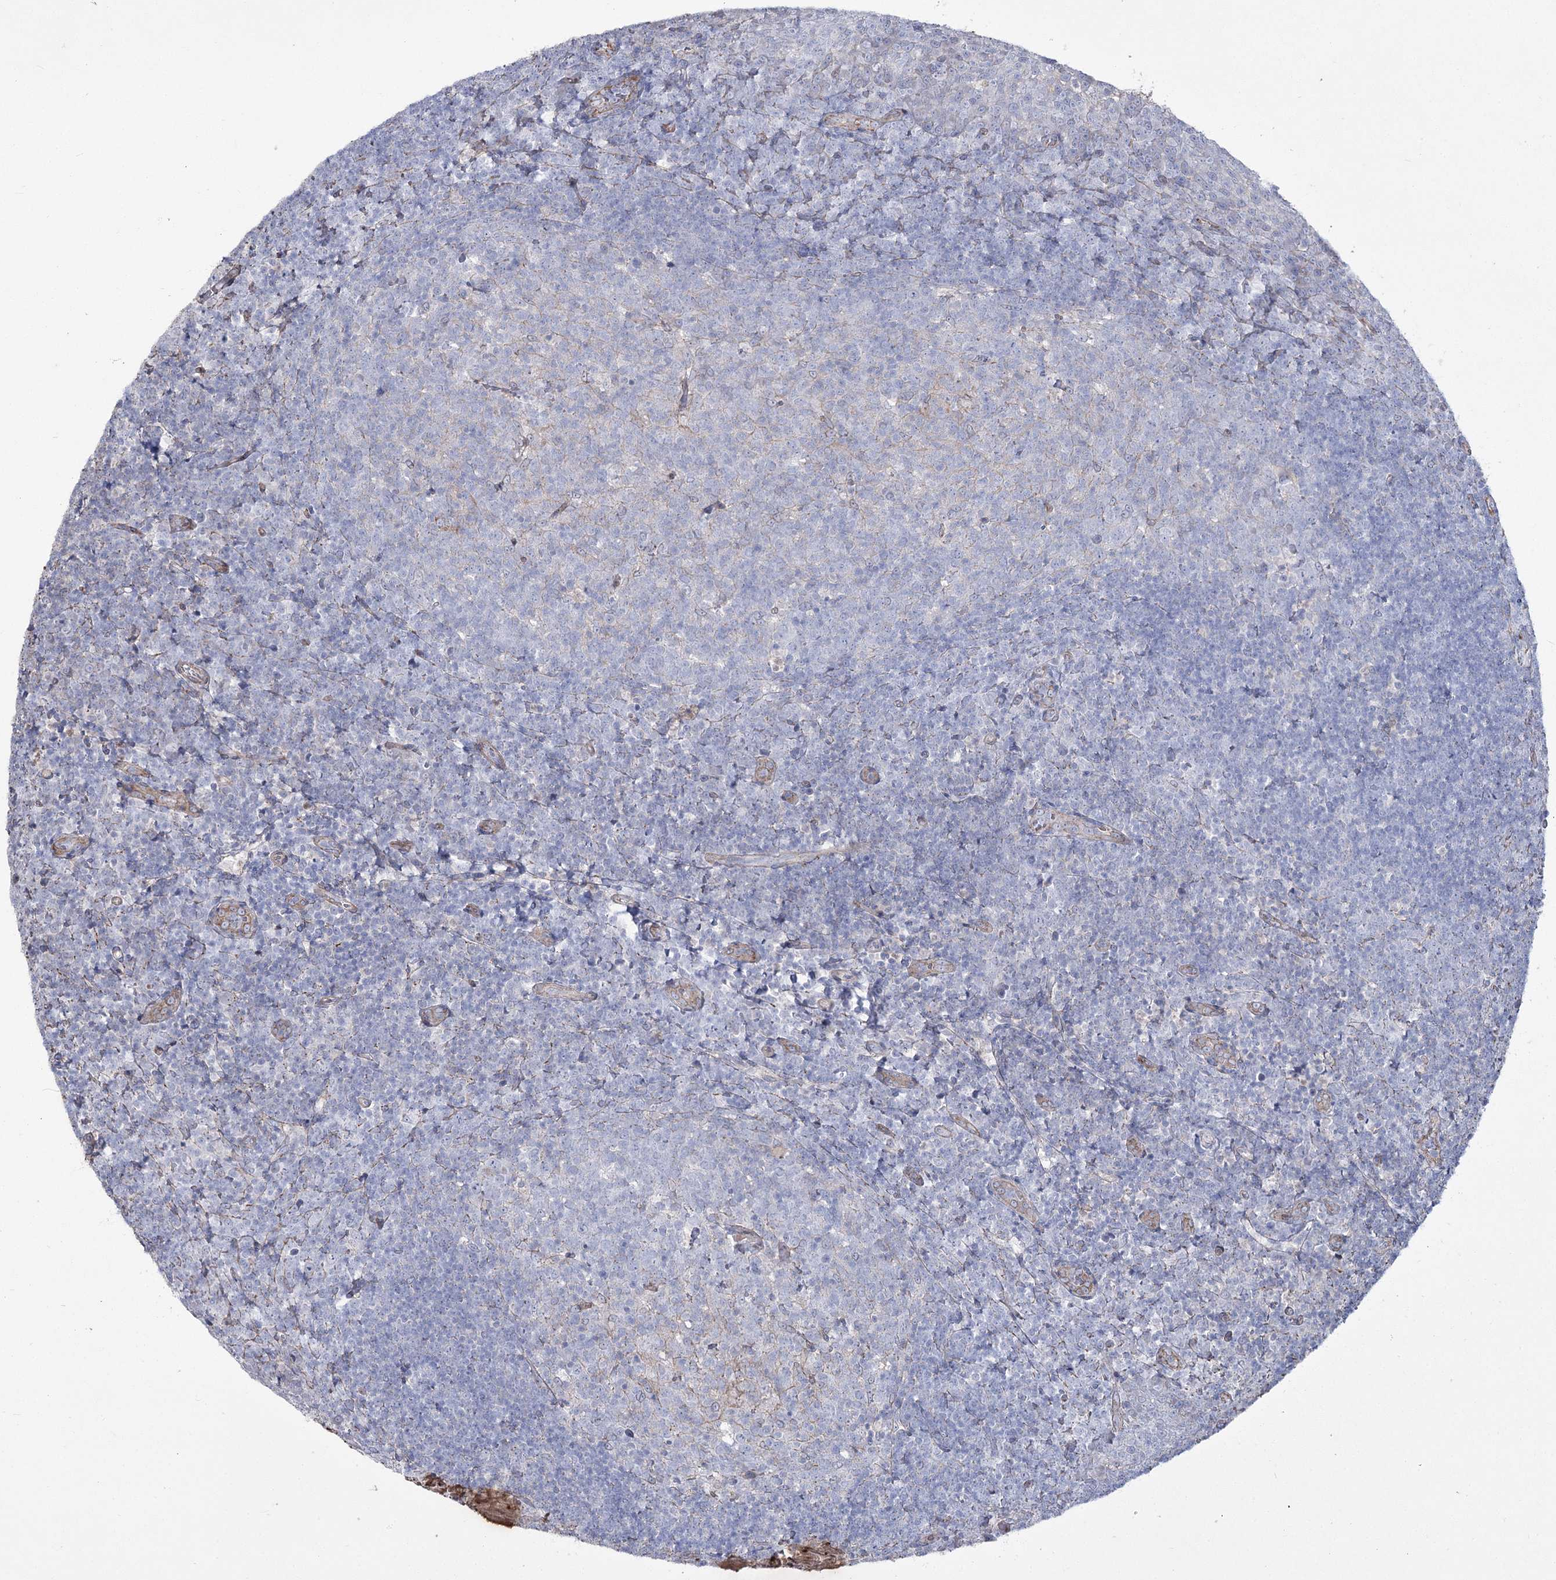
{"staining": {"intensity": "negative", "quantity": "none", "location": "none"}, "tissue": "tonsil", "cell_type": "Germinal center cells", "image_type": "normal", "snomed": [{"axis": "morphology", "description": "Normal tissue, NOS"}, {"axis": "topography", "description": "Tonsil"}], "caption": "DAB (3,3'-diaminobenzidine) immunohistochemical staining of benign tonsil exhibits no significant staining in germinal center cells.", "gene": "ME3", "patient": {"sex": "female", "age": 10}}